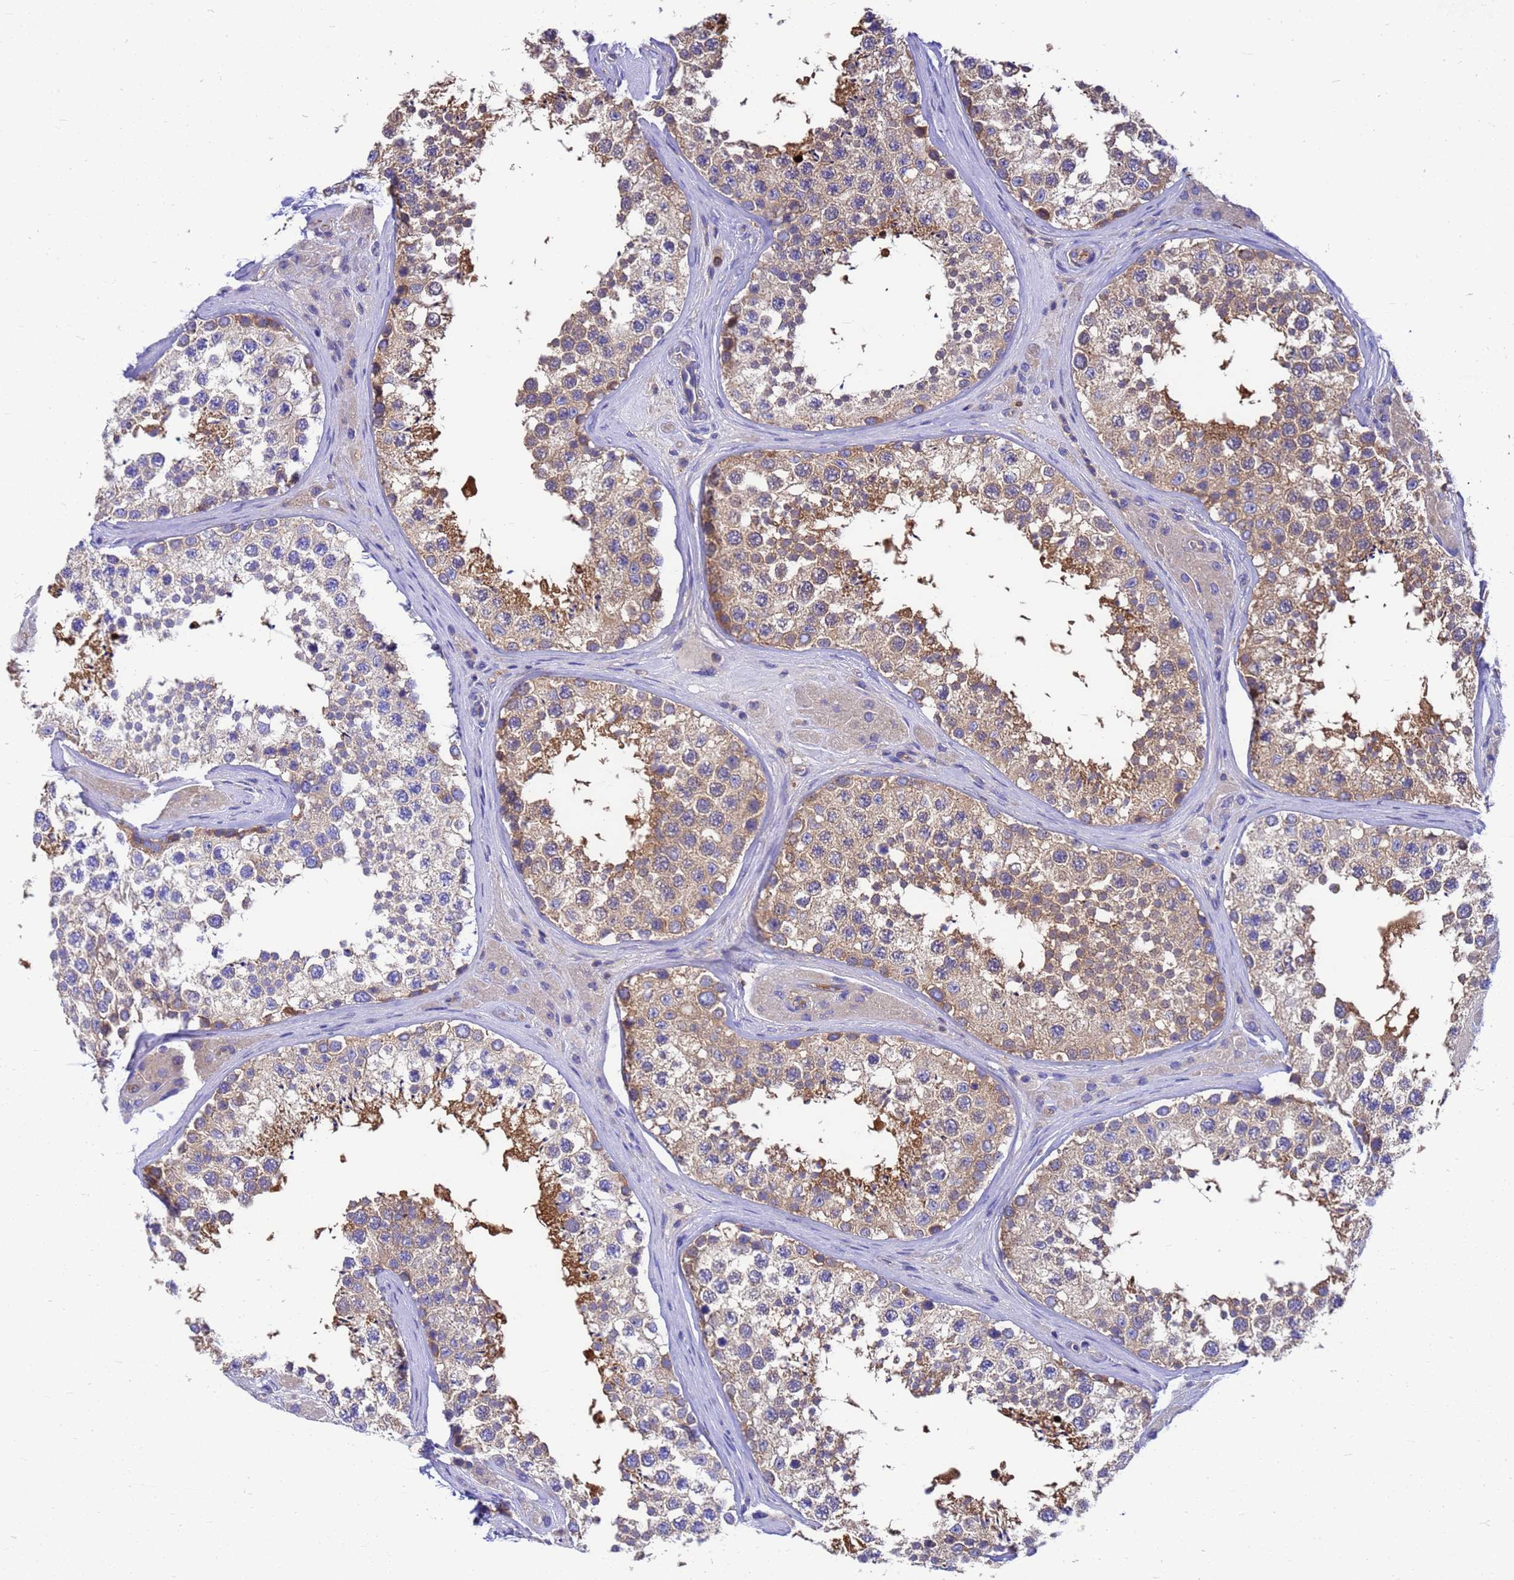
{"staining": {"intensity": "moderate", "quantity": "25%-75%", "location": "cytoplasmic/membranous"}, "tissue": "testis", "cell_type": "Cells in seminiferous ducts", "image_type": "normal", "snomed": [{"axis": "morphology", "description": "Normal tissue, NOS"}, {"axis": "topography", "description": "Testis"}], "caption": "Immunohistochemistry micrograph of unremarkable testis: human testis stained using immunohistochemistry demonstrates medium levels of moderate protein expression localized specifically in the cytoplasmic/membranous of cells in seminiferous ducts, appearing as a cytoplasmic/membranous brown color.", "gene": "ZNF235", "patient": {"sex": "male", "age": 46}}